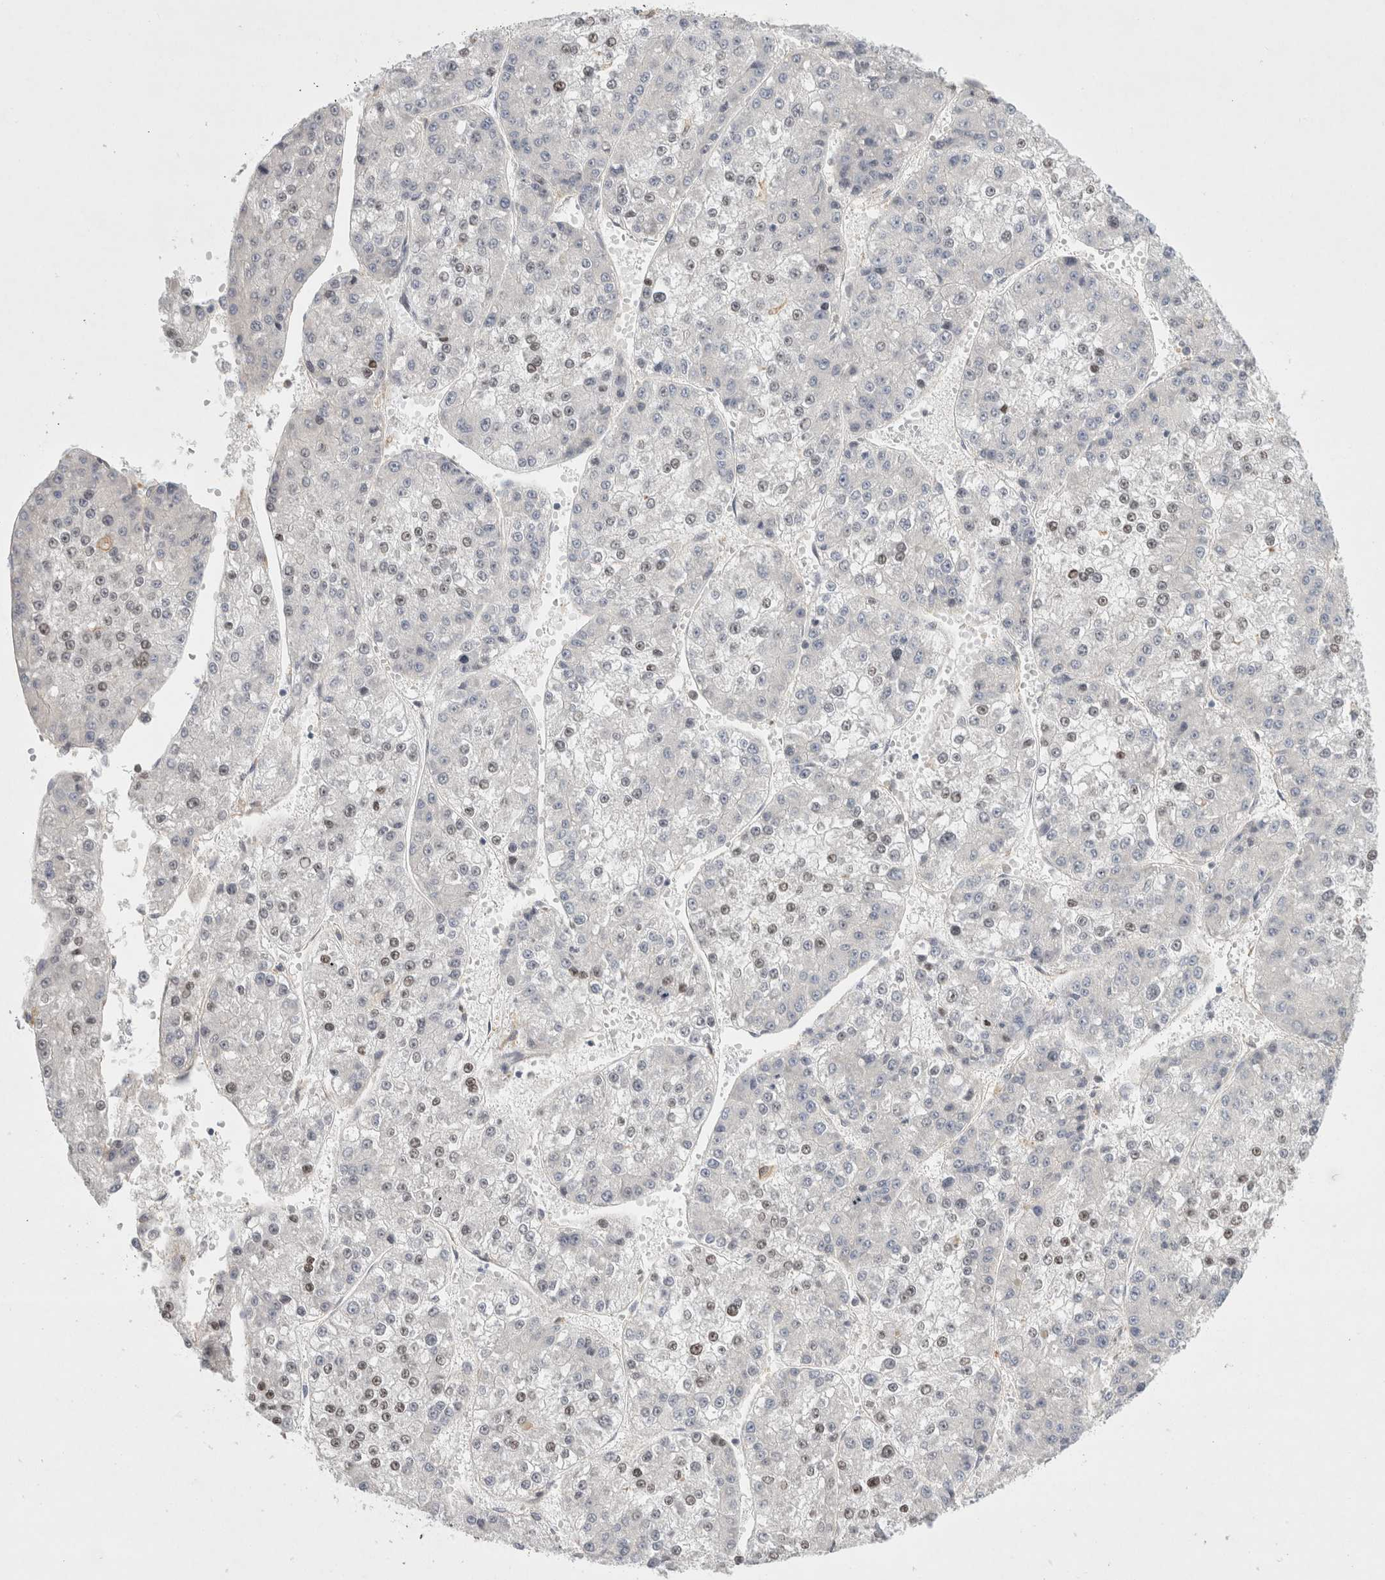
{"staining": {"intensity": "negative", "quantity": "none", "location": "none"}, "tissue": "liver cancer", "cell_type": "Tumor cells", "image_type": "cancer", "snomed": [{"axis": "morphology", "description": "Carcinoma, Hepatocellular, NOS"}, {"axis": "topography", "description": "Liver"}], "caption": "This is an immunohistochemistry (IHC) image of human hepatocellular carcinoma (liver). There is no staining in tumor cells.", "gene": "CDCA7L", "patient": {"sex": "female", "age": 73}}